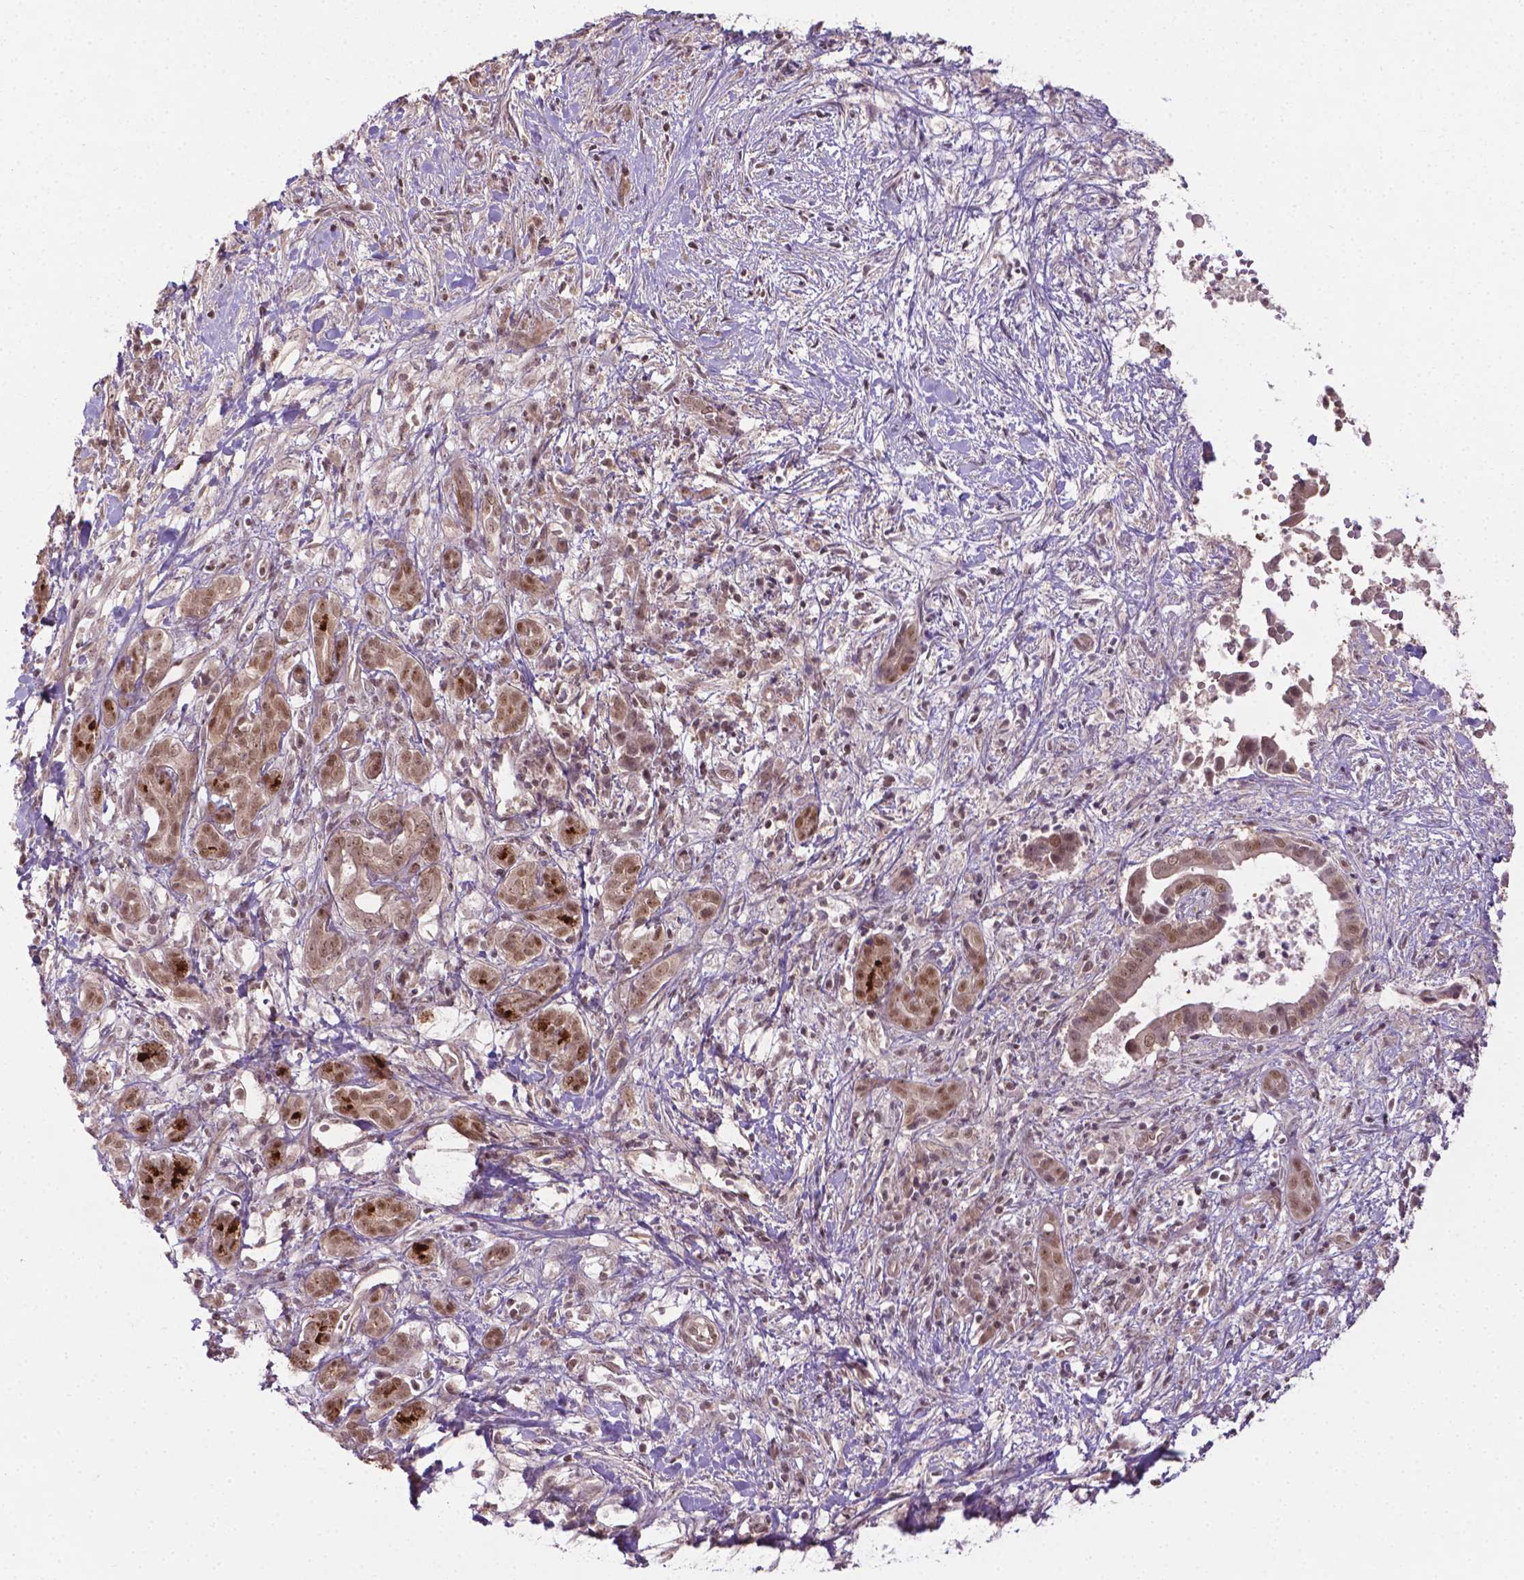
{"staining": {"intensity": "moderate", "quantity": ">75%", "location": "nuclear"}, "tissue": "pancreatic cancer", "cell_type": "Tumor cells", "image_type": "cancer", "snomed": [{"axis": "morphology", "description": "Adenocarcinoma, NOS"}, {"axis": "topography", "description": "Pancreas"}], "caption": "Human adenocarcinoma (pancreatic) stained for a protein (brown) shows moderate nuclear positive staining in about >75% of tumor cells.", "gene": "ANKRD54", "patient": {"sex": "male", "age": 61}}